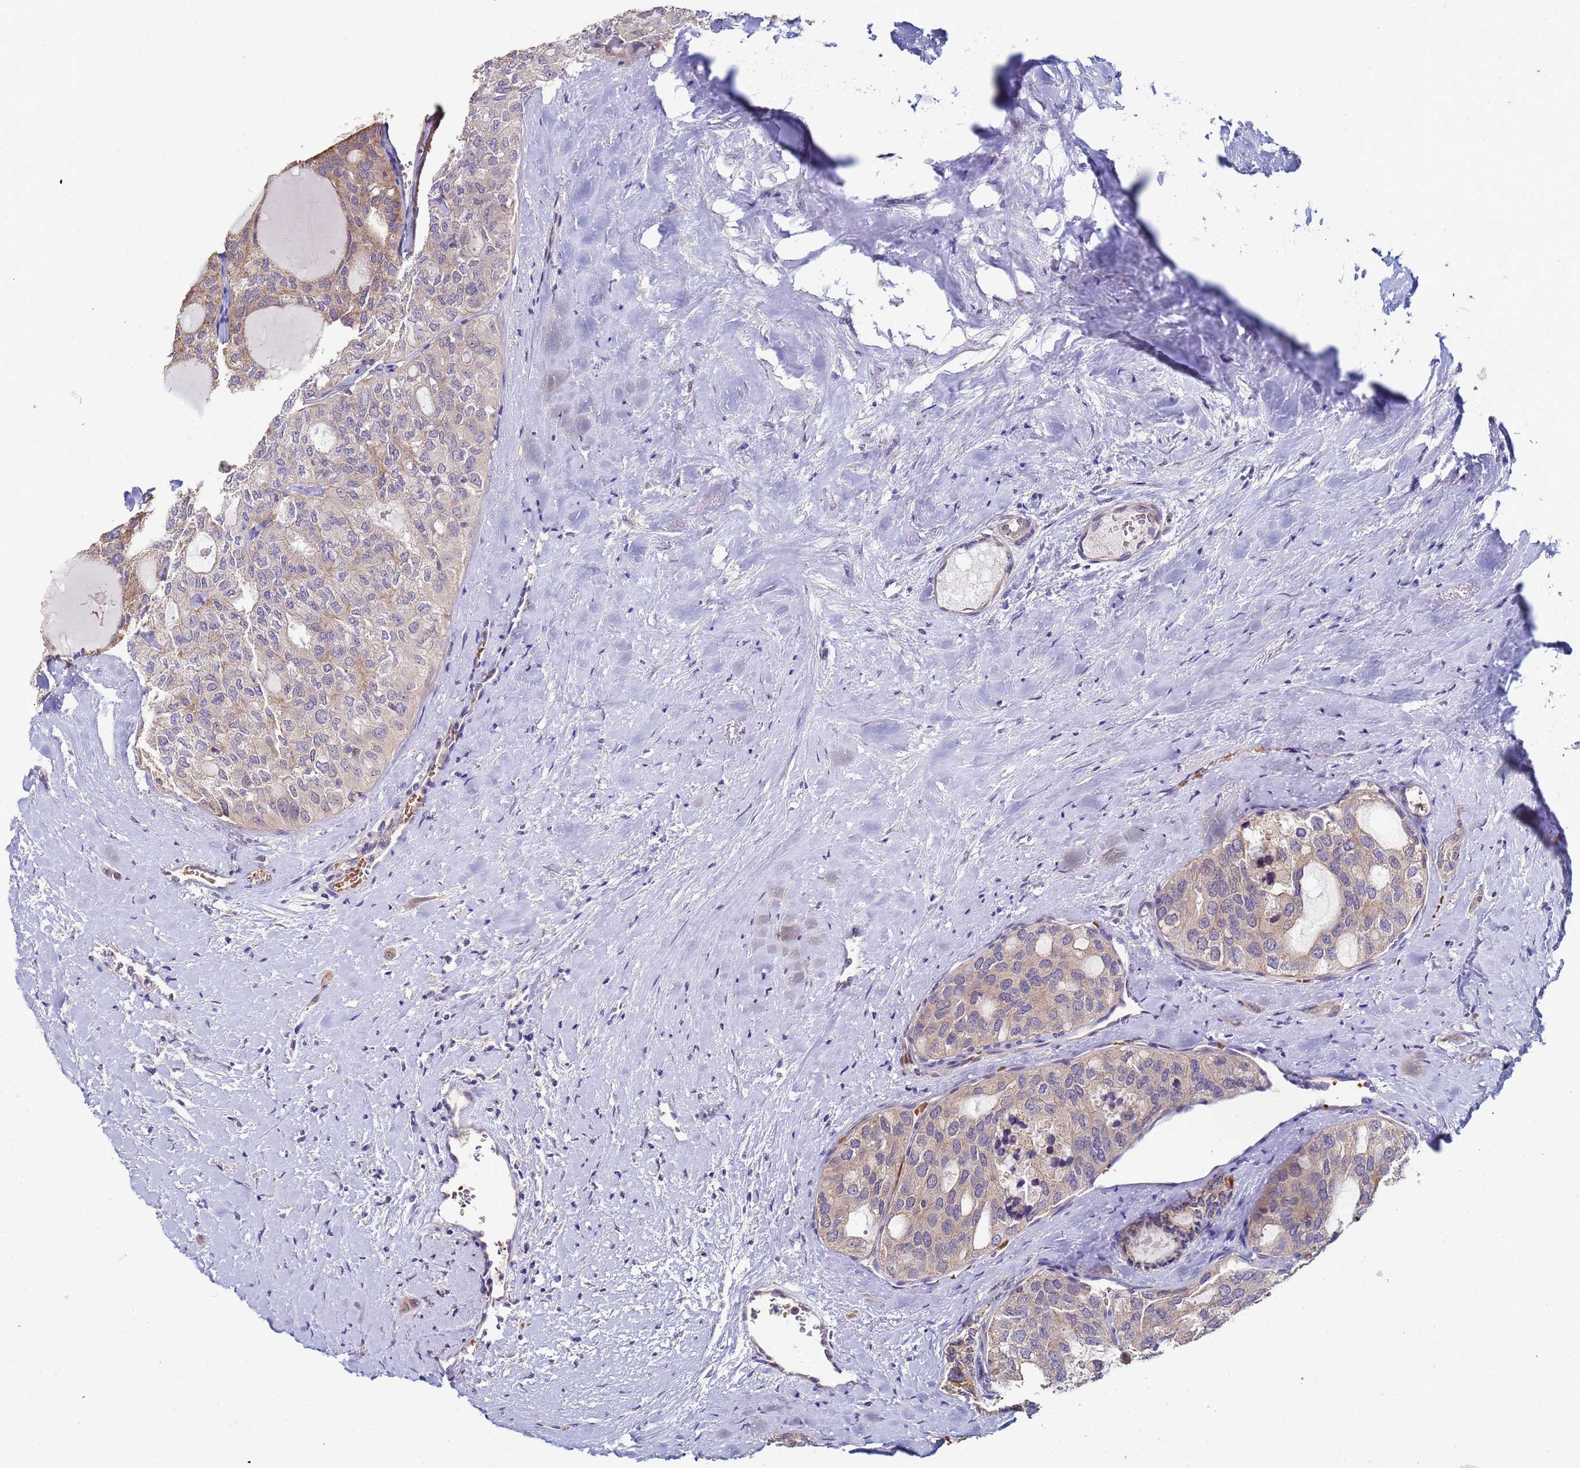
{"staining": {"intensity": "weak", "quantity": "<25%", "location": "cytoplasmic/membranous"}, "tissue": "thyroid cancer", "cell_type": "Tumor cells", "image_type": "cancer", "snomed": [{"axis": "morphology", "description": "Follicular adenoma carcinoma, NOS"}, {"axis": "topography", "description": "Thyroid gland"}], "caption": "Protein analysis of thyroid cancer (follicular adenoma carcinoma) displays no significant expression in tumor cells.", "gene": "CLHC1", "patient": {"sex": "male", "age": 75}}